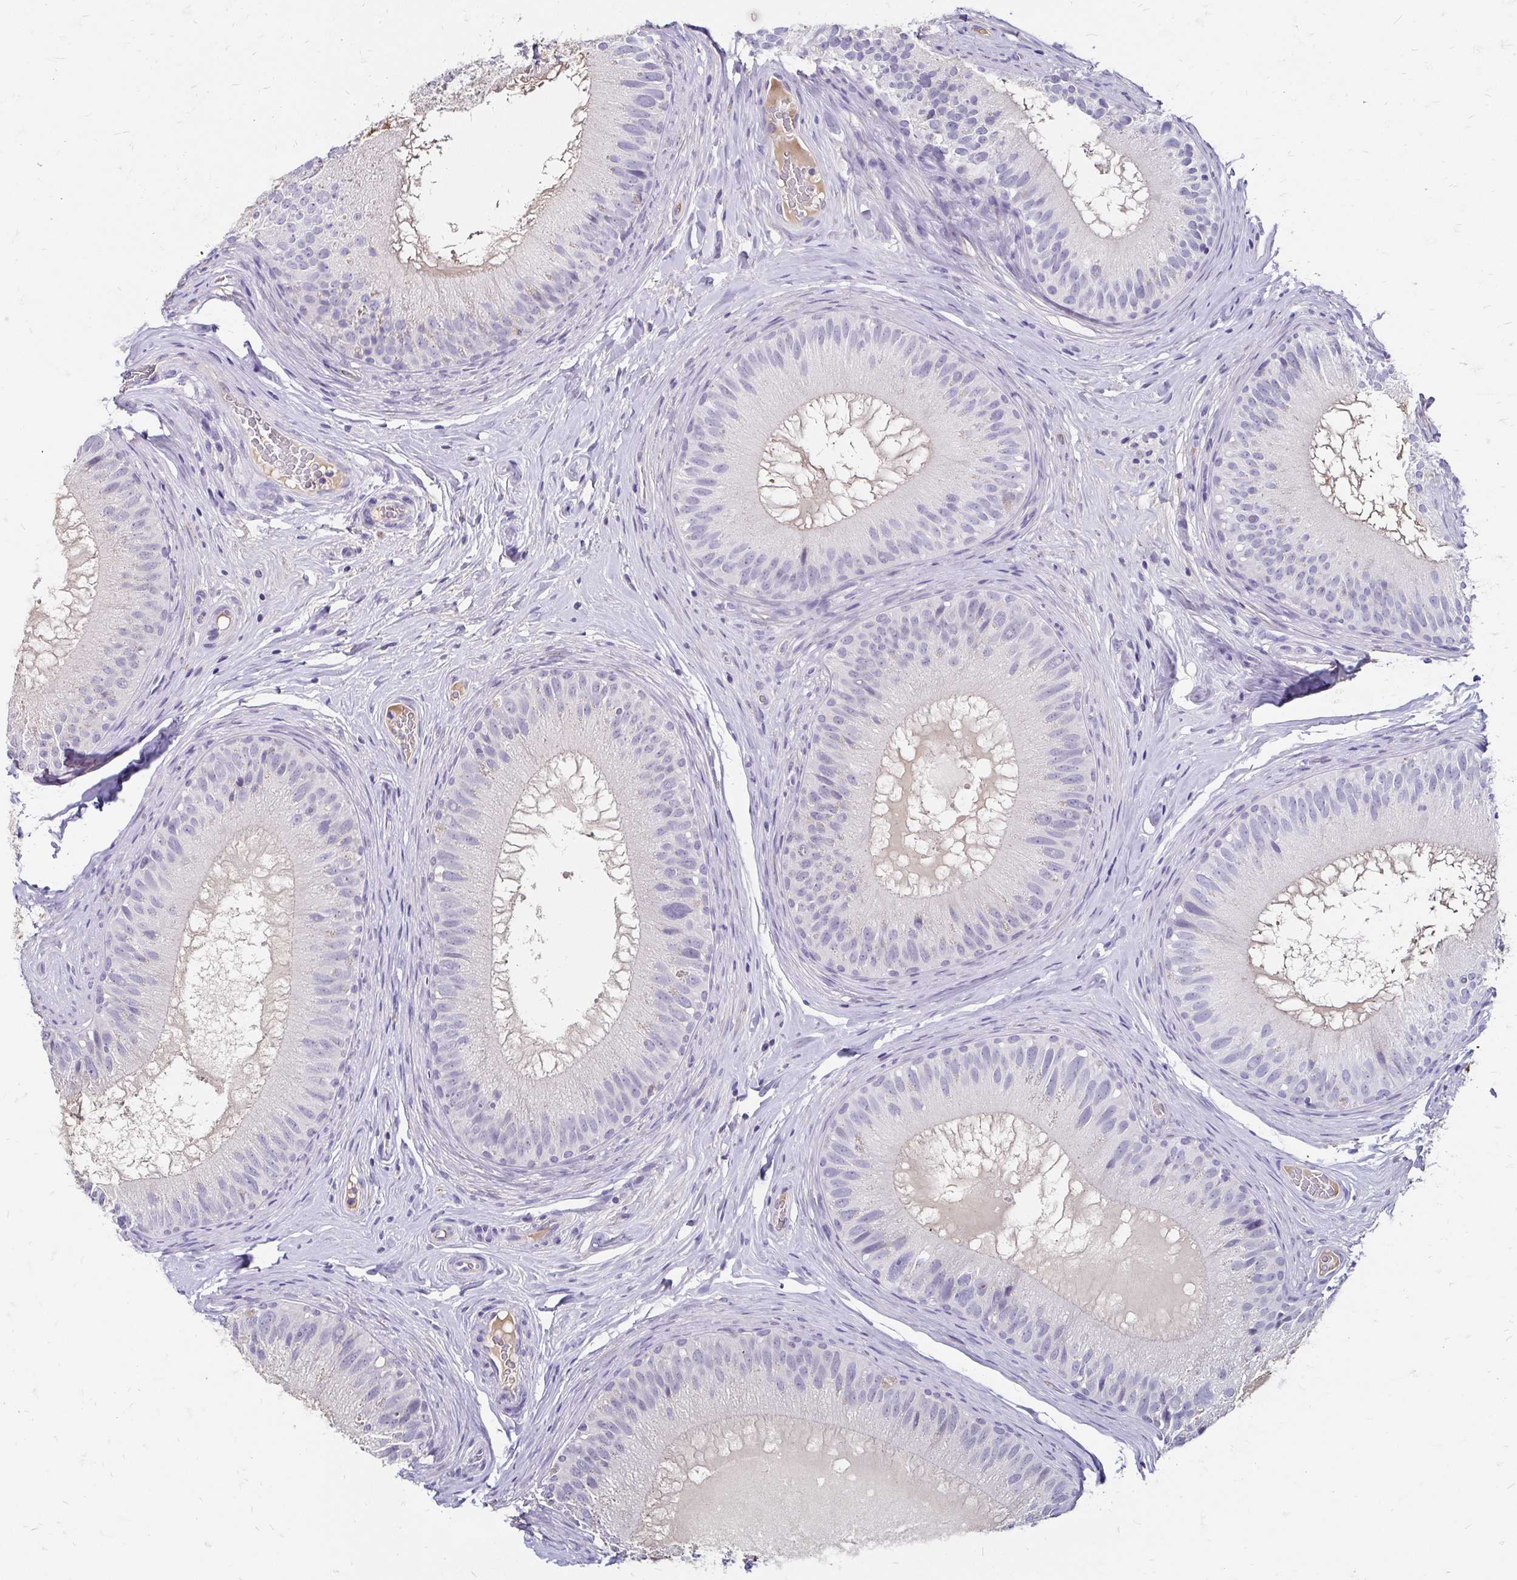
{"staining": {"intensity": "negative", "quantity": "none", "location": "none"}, "tissue": "epididymis", "cell_type": "Glandular cells", "image_type": "normal", "snomed": [{"axis": "morphology", "description": "Normal tissue, NOS"}, {"axis": "topography", "description": "Epididymis"}], "caption": "The image displays no significant positivity in glandular cells of epididymis.", "gene": "SCG3", "patient": {"sex": "male", "age": 34}}